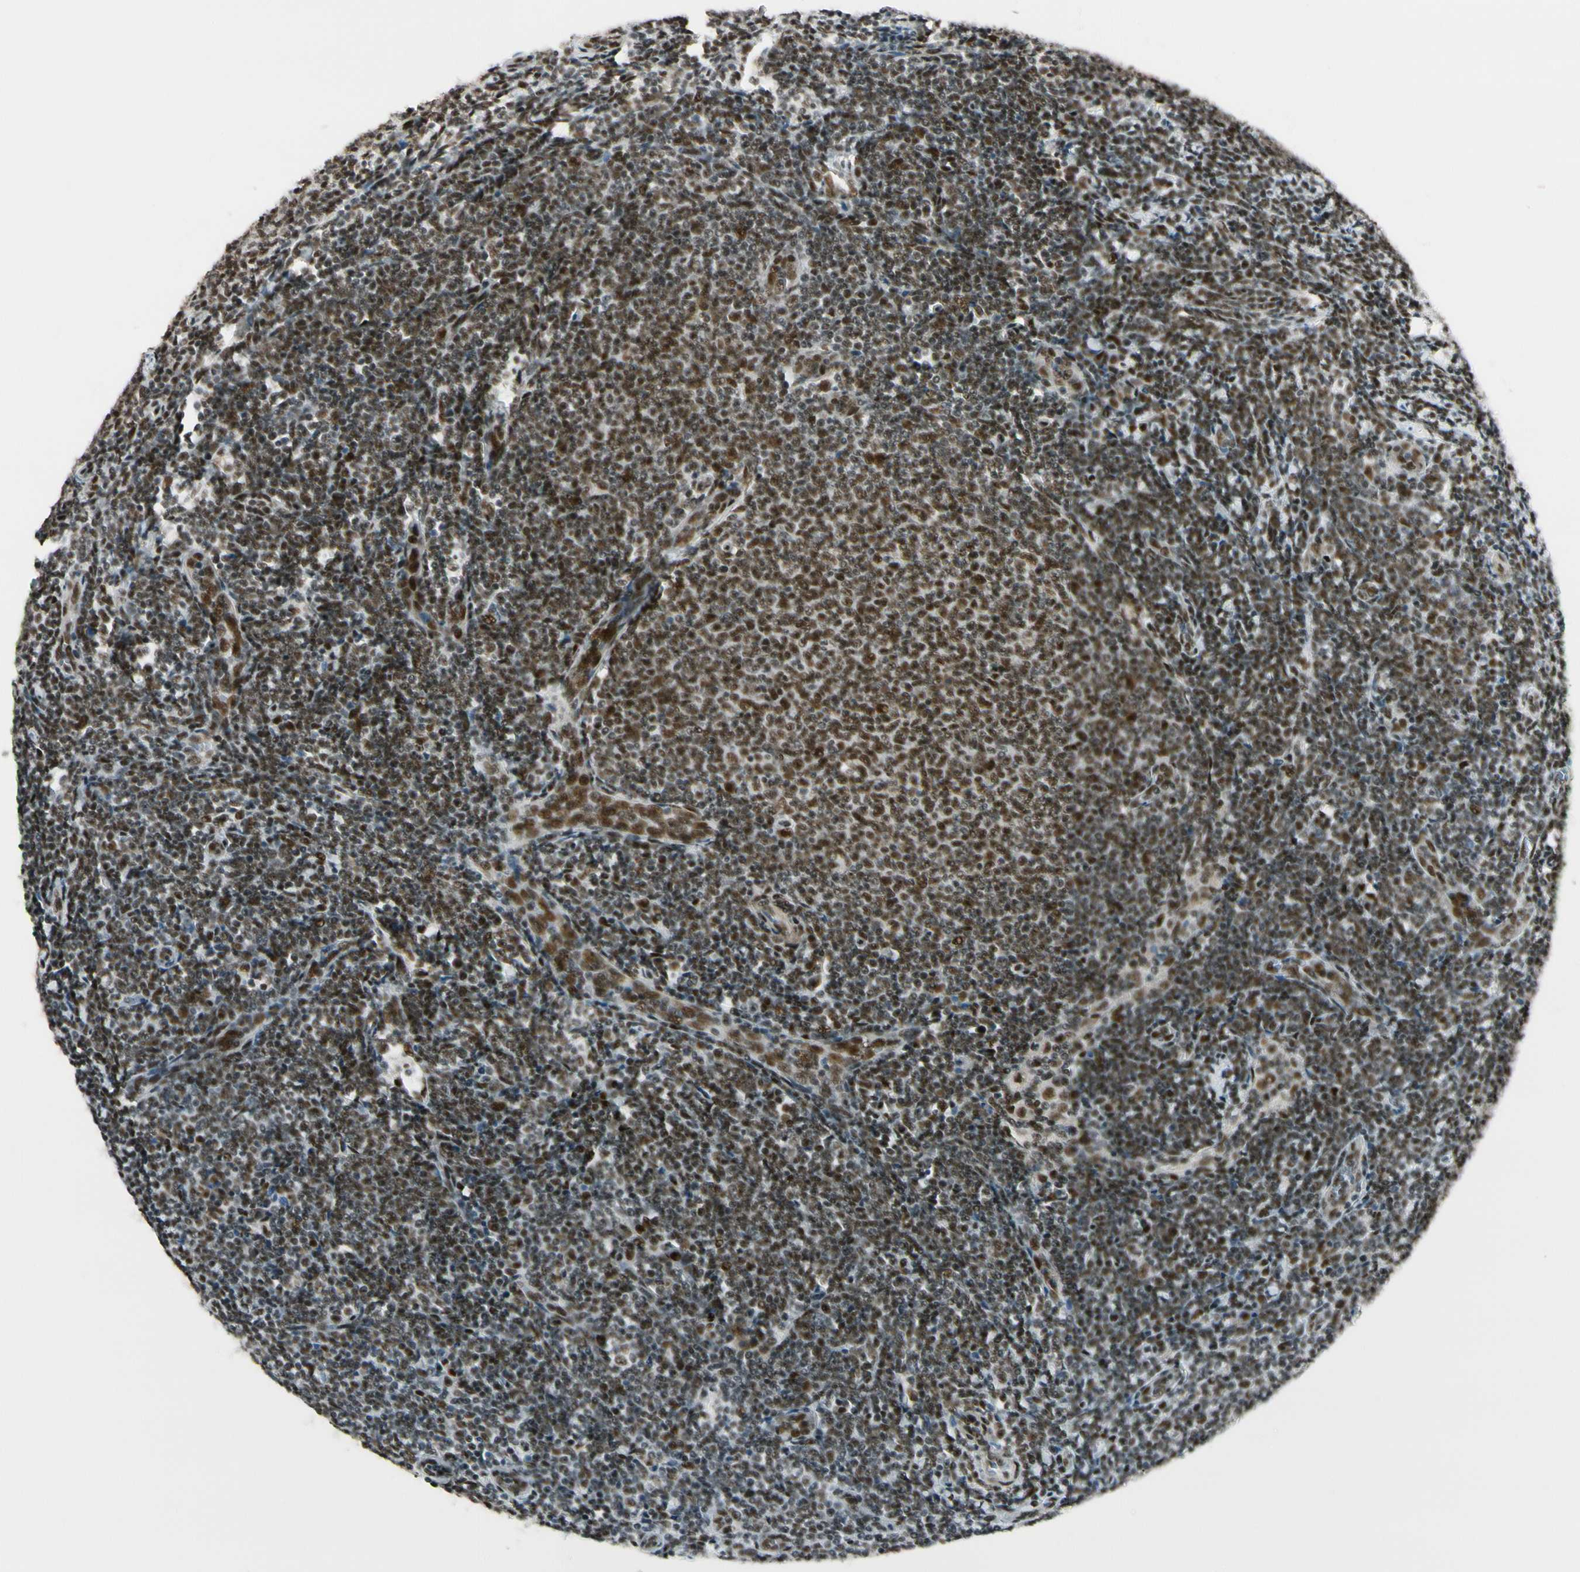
{"staining": {"intensity": "moderate", "quantity": ">75%", "location": "nuclear"}, "tissue": "lymphoma", "cell_type": "Tumor cells", "image_type": "cancer", "snomed": [{"axis": "morphology", "description": "Malignant lymphoma, non-Hodgkin's type, Low grade"}, {"axis": "topography", "description": "Lymph node"}], "caption": "A brown stain highlights moderate nuclear expression of a protein in human lymphoma tumor cells. (DAB (3,3'-diaminobenzidine) = brown stain, brightfield microscopy at high magnification).", "gene": "CHAMP1", "patient": {"sex": "male", "age": 66}}